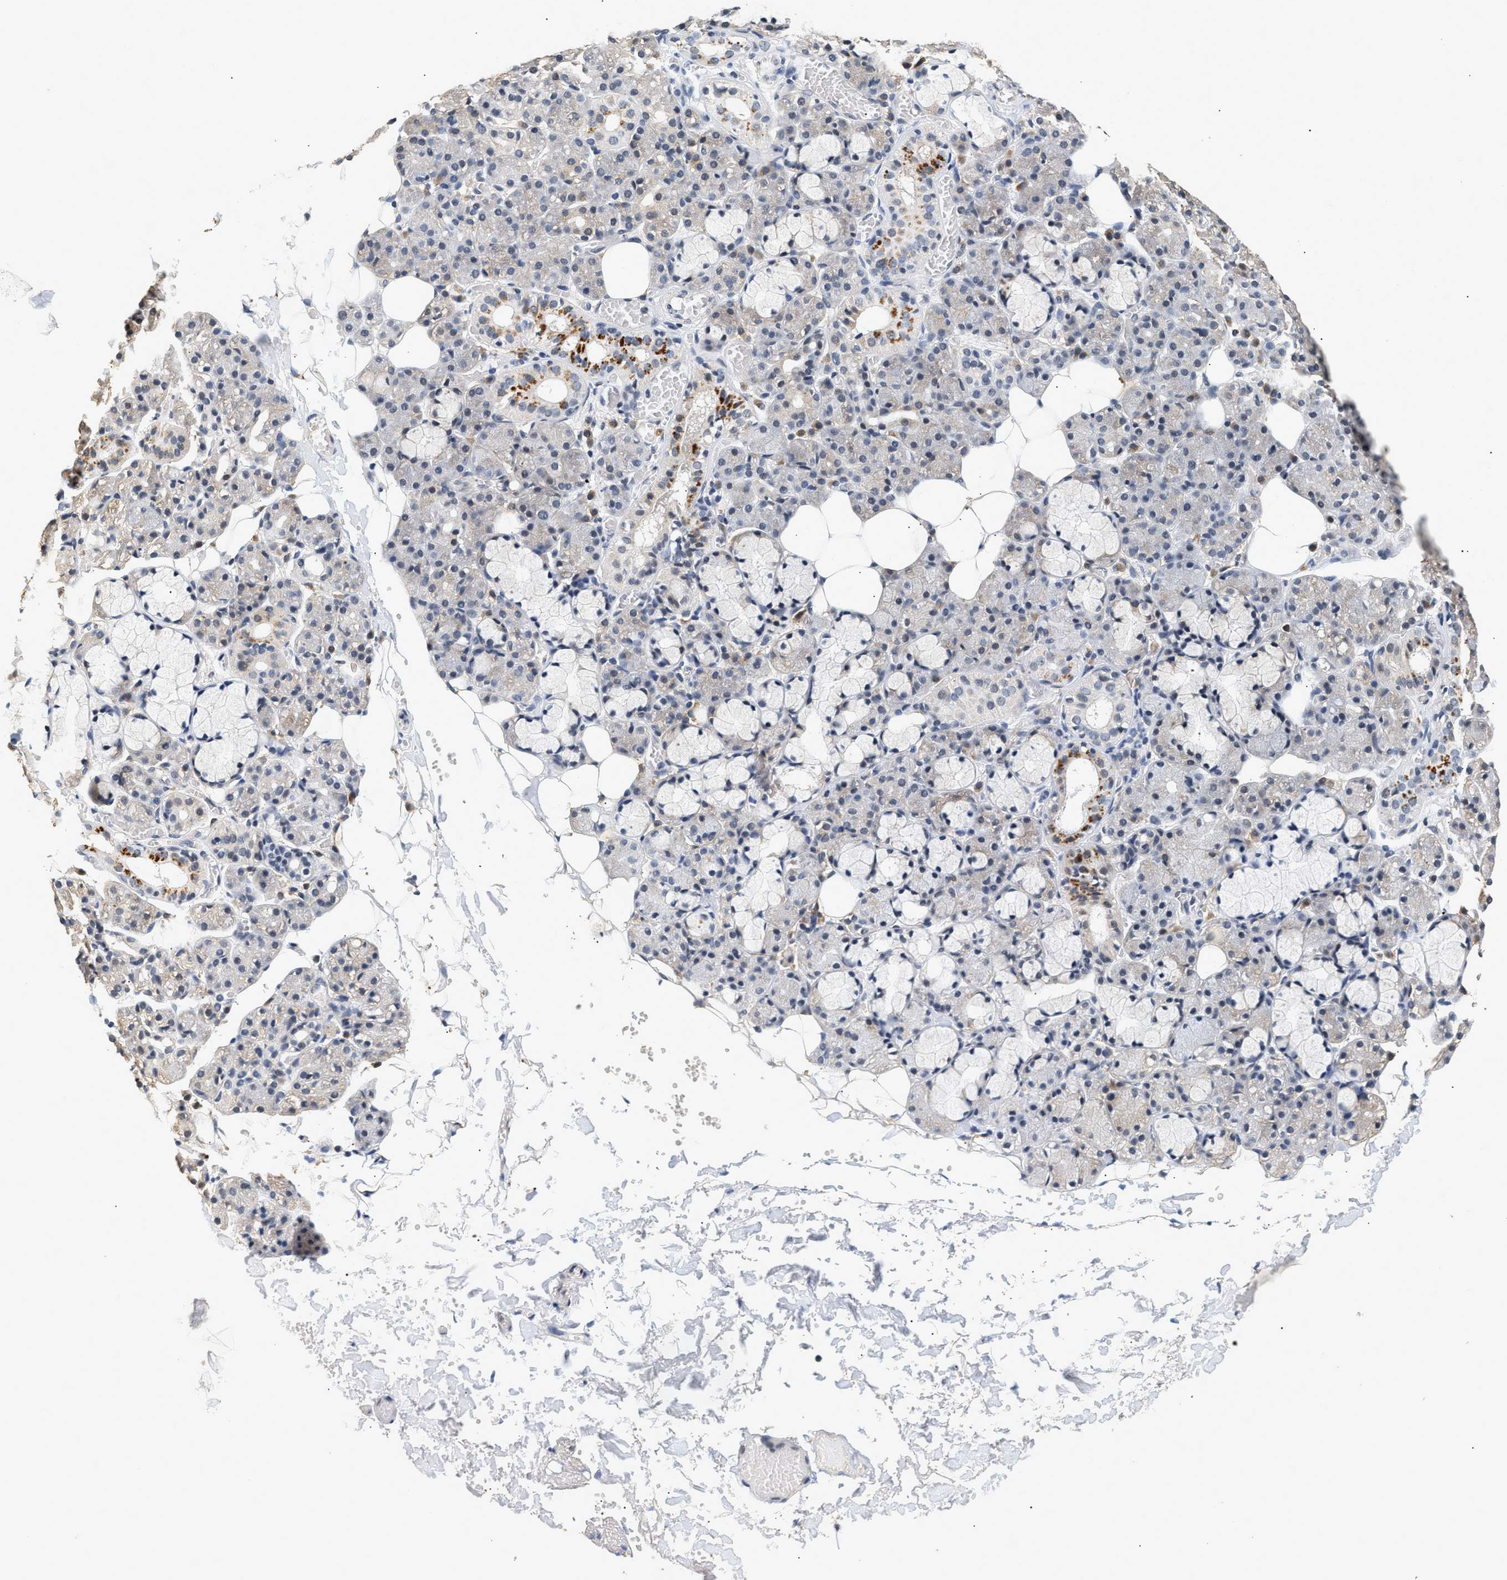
{"staining": {"intensity": "moderate", "quantity": "<25%", "location": "cytoplasmic/membranous"}, "tissue": "salivary gland", "cell_type": "Glandular cells", "image_type": "normal", "snomed": [{"axis": "morphology", "description": "Normal tissue, NOS"}, {"axis": "topography", "description": "Salivary gland"}], "caption": "Immunohistochemical staining of normal salivary gland shows moderate cytoplasmic/membranous protein positivity in approximately <25% of glandular cells.", "gene": "THOC1", "patient": {"sex": "male", "age": 63}}